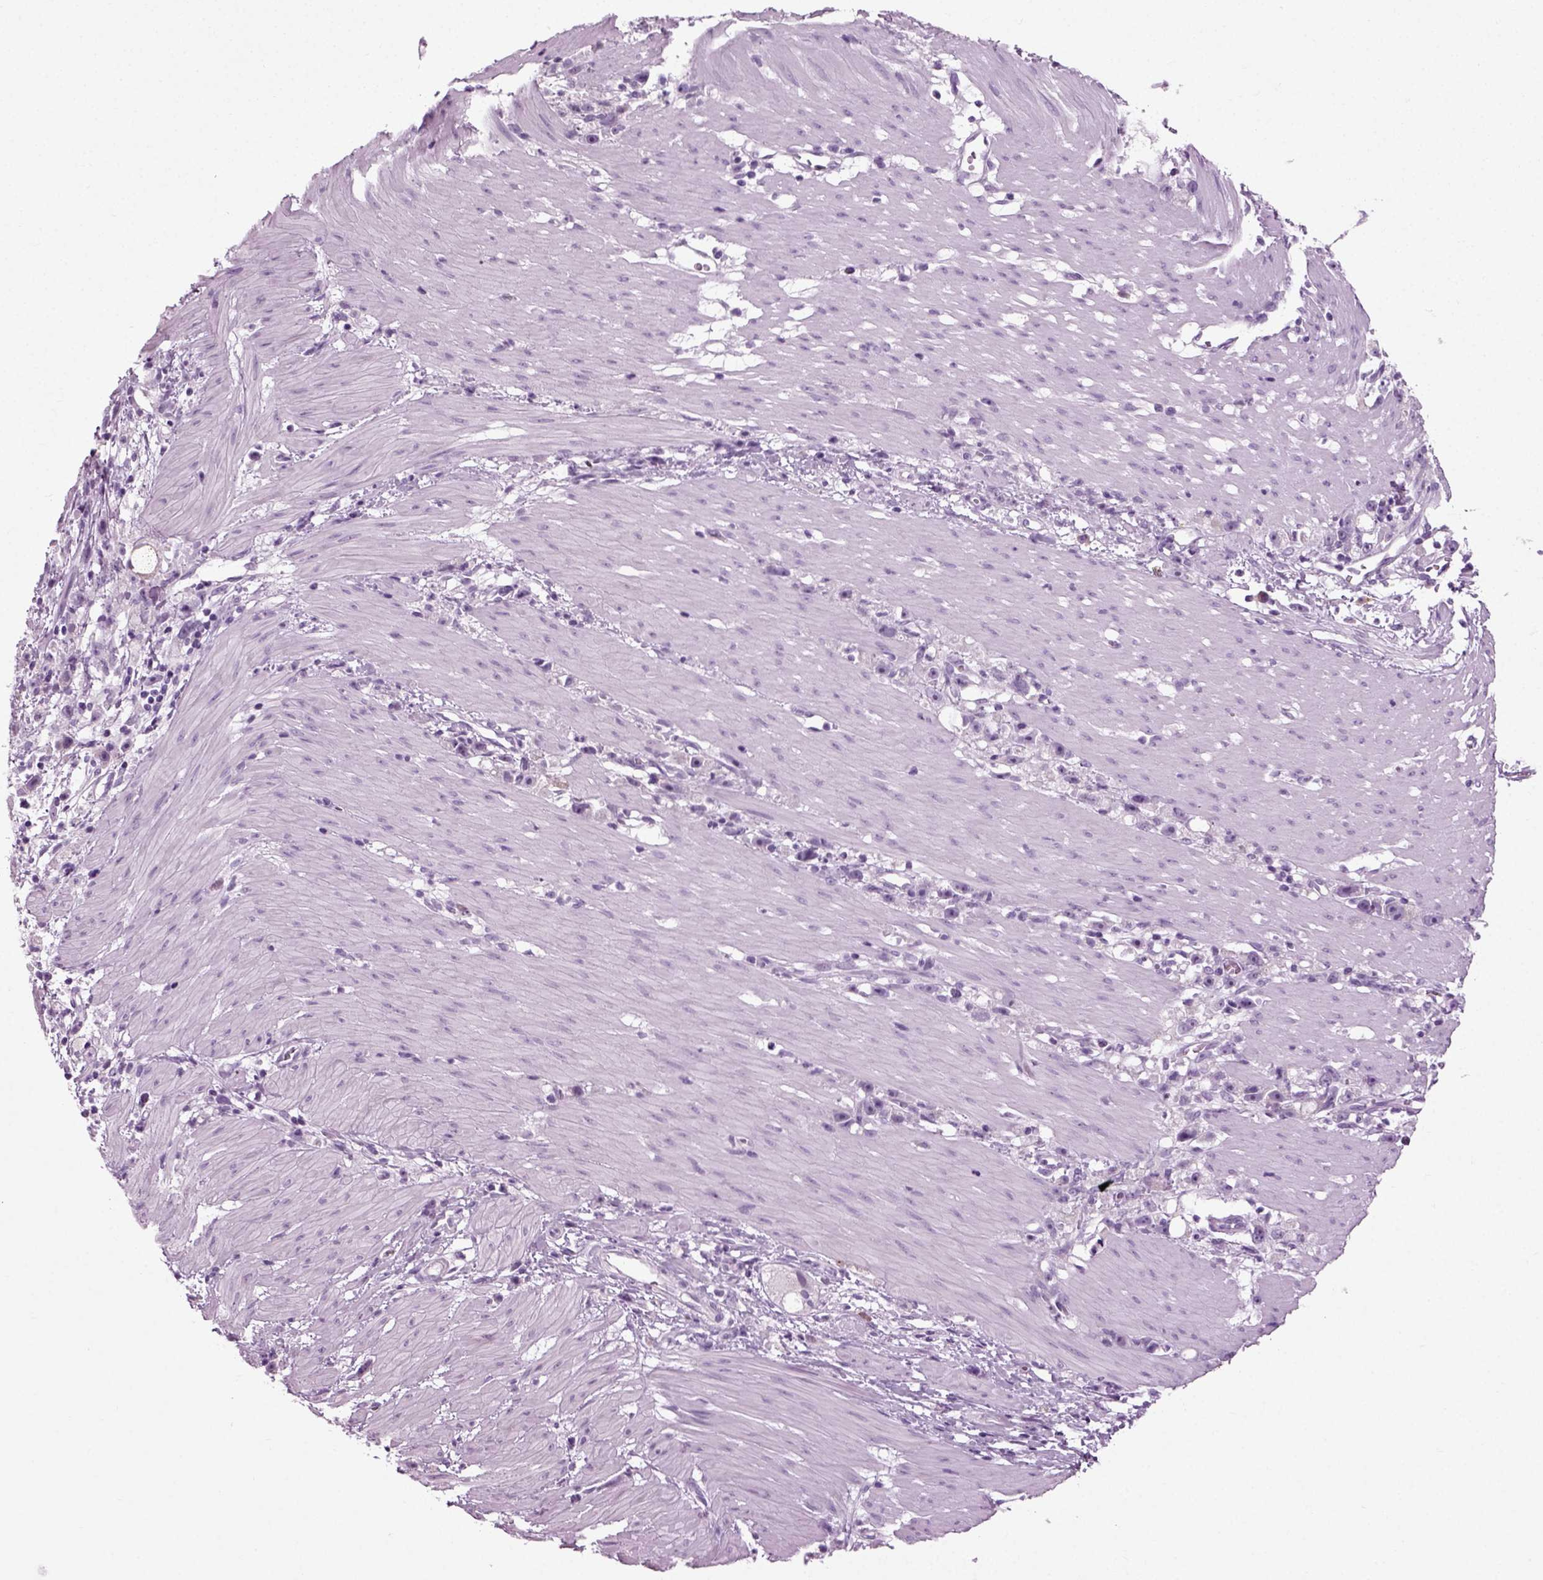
{"staining": {"intensity": "negative", "quantity": "none", "location": "none"}, "tissue": "stomach cancer", "cell_type": "Tumor cells", "image_type": "cancer", "snomed": [{"axis": "morphology", "description": "Adenocarcinoma, NOS"}, {"axis": "topography", "description": "Stomach"}], "caption": "This is a histopathology image of immunohistochemistry staining of stomach adenocarcinoma, which shows no expression in tumor cells.", "gene": "PRLH", "patient": {"sex": "female", "age": 59}}